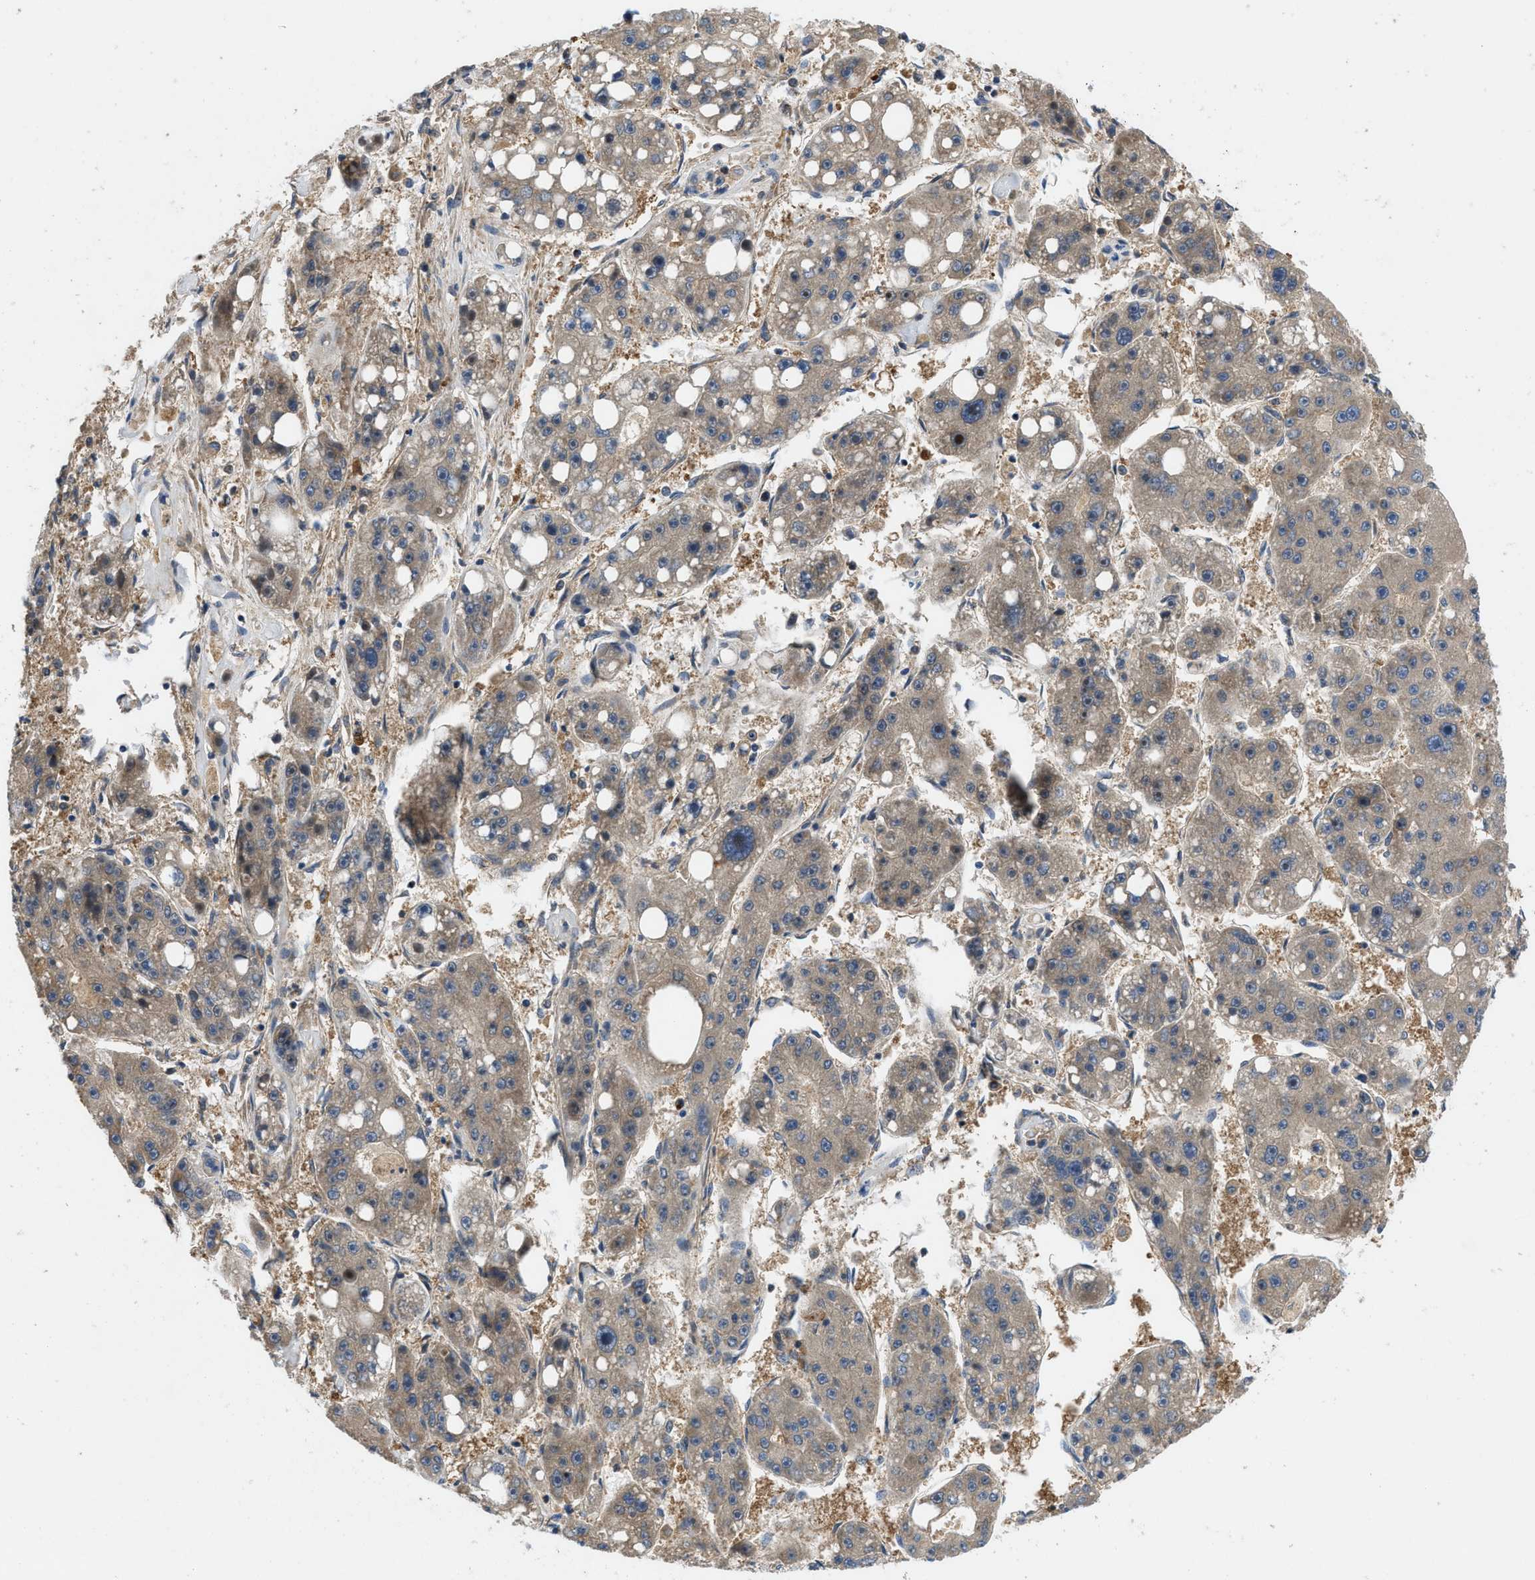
{"staining": {"intensity": "weak", "quantity": "25%-75%", "location": "cytoplasmic/membranous"}, "tissue": "liver cancer", "cell_type": "Tumor cells", "image_type": "cancer", "snomed": [{"axis": "morphology", "description": "Carcinoma, Hepatocellular, NOS"}, {"axis": "topography", "description": "Liver"}], "caption": "Immunohistochemistry of liver hepatocellular carcinoma exhibits low levels of weak cytoplasmic/membranous expression in approximately 25%-75% of tumor cells. (DAB (3,3'-diaminobenzidine) = brown stain, brightfield microscopy at high magnification).", "gene": "GPR31", "patient": {"sex": "female", "age": 61}}